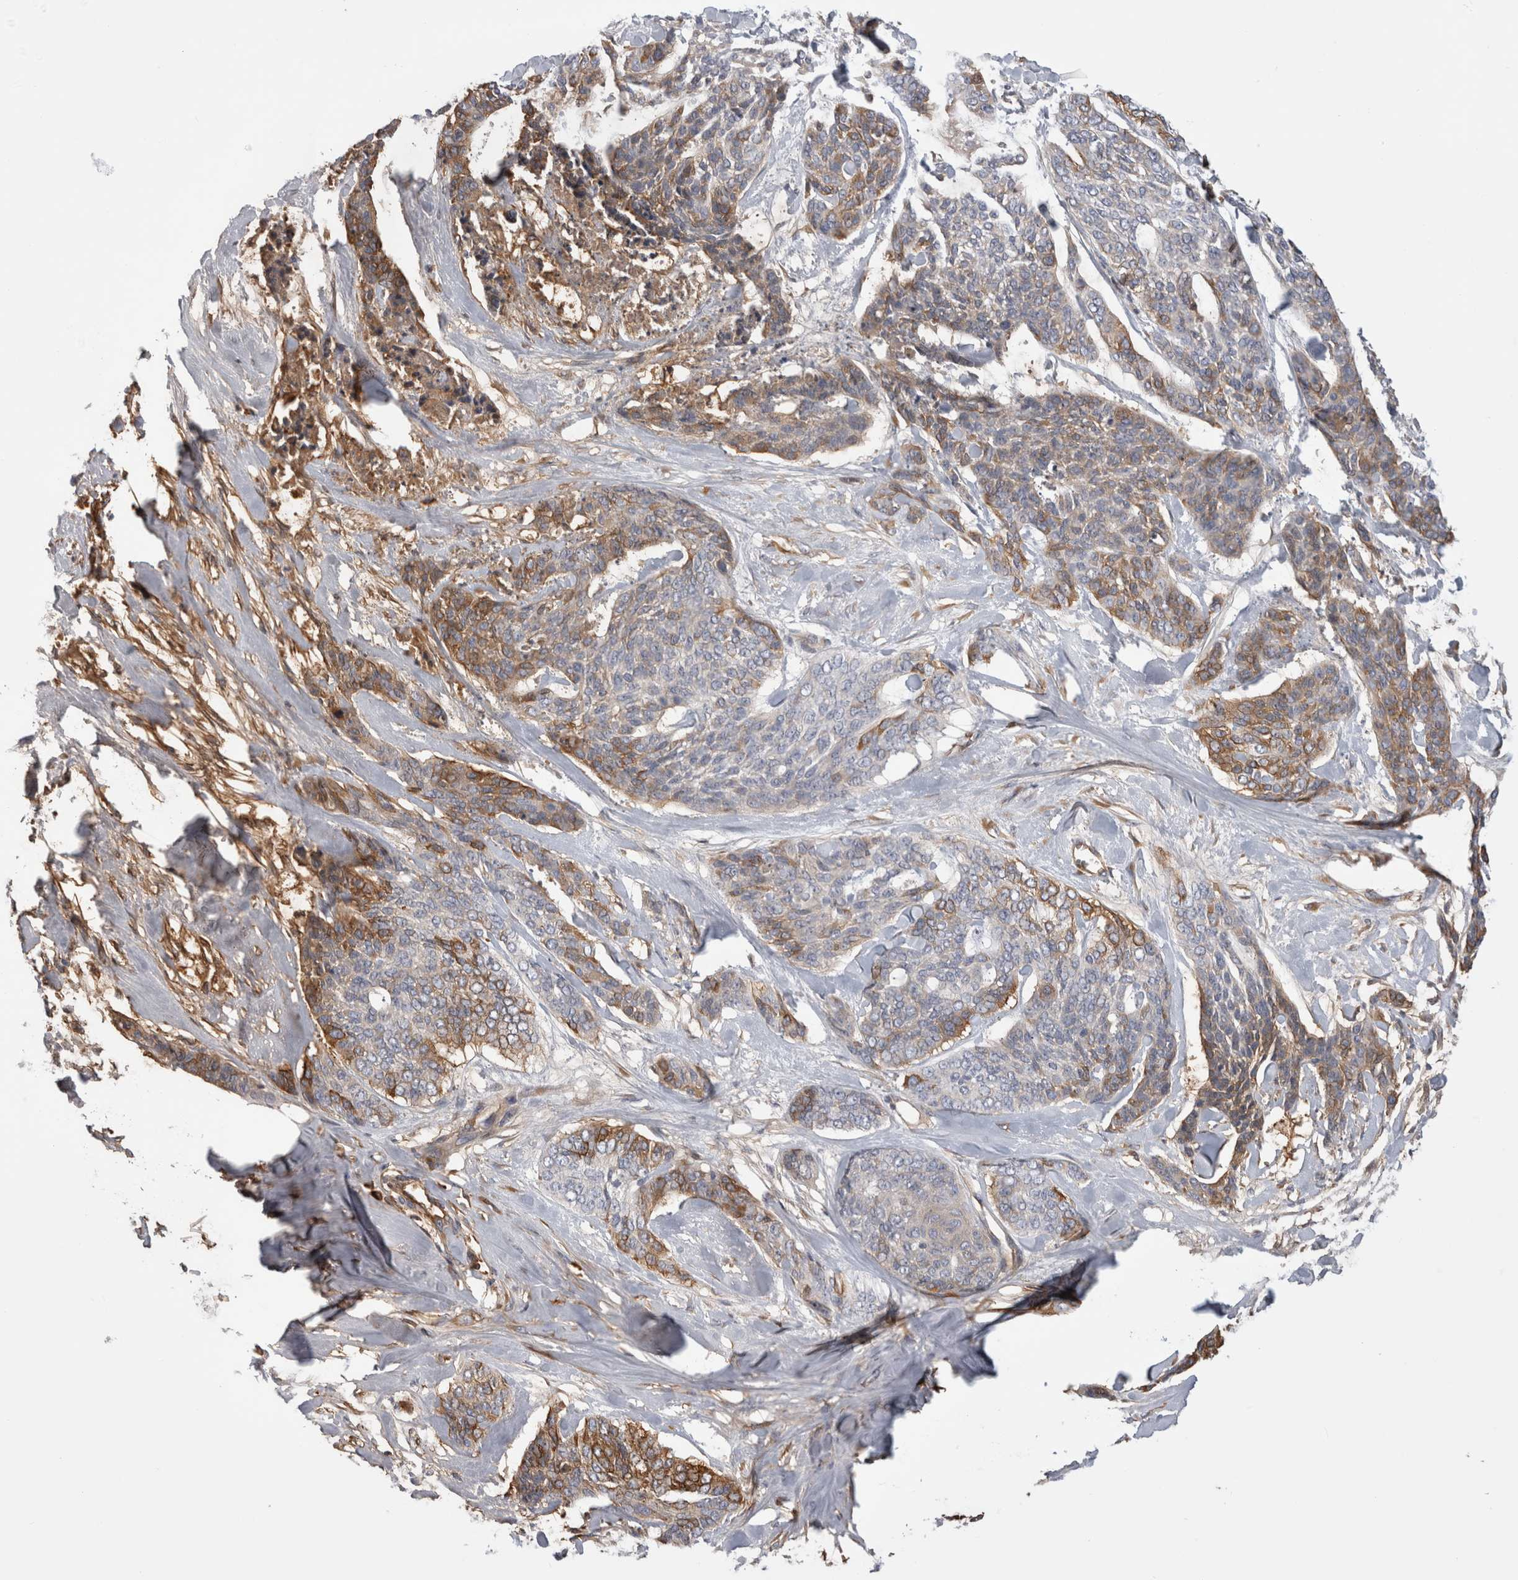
{"staining": {"intensity": "moderate", "quantity": "<25%", "location": "cytoplasmic/membranous"}, "tissue": "skin cancer", "cell_type": "Tumor cells", "image_type": "cancer", "snomed": [{"axis": "morphology", "description": "Basal cell carcinoma"}, {"axis": "topography", "description": "Skin"}], "caption": "A micrograph of skin cancer stained for a protein shows moderate cytoplasmic/membranous brown staining in tumor cells.", "gene": "TBCE", "patient": {"sex": "female", "age": 64}}